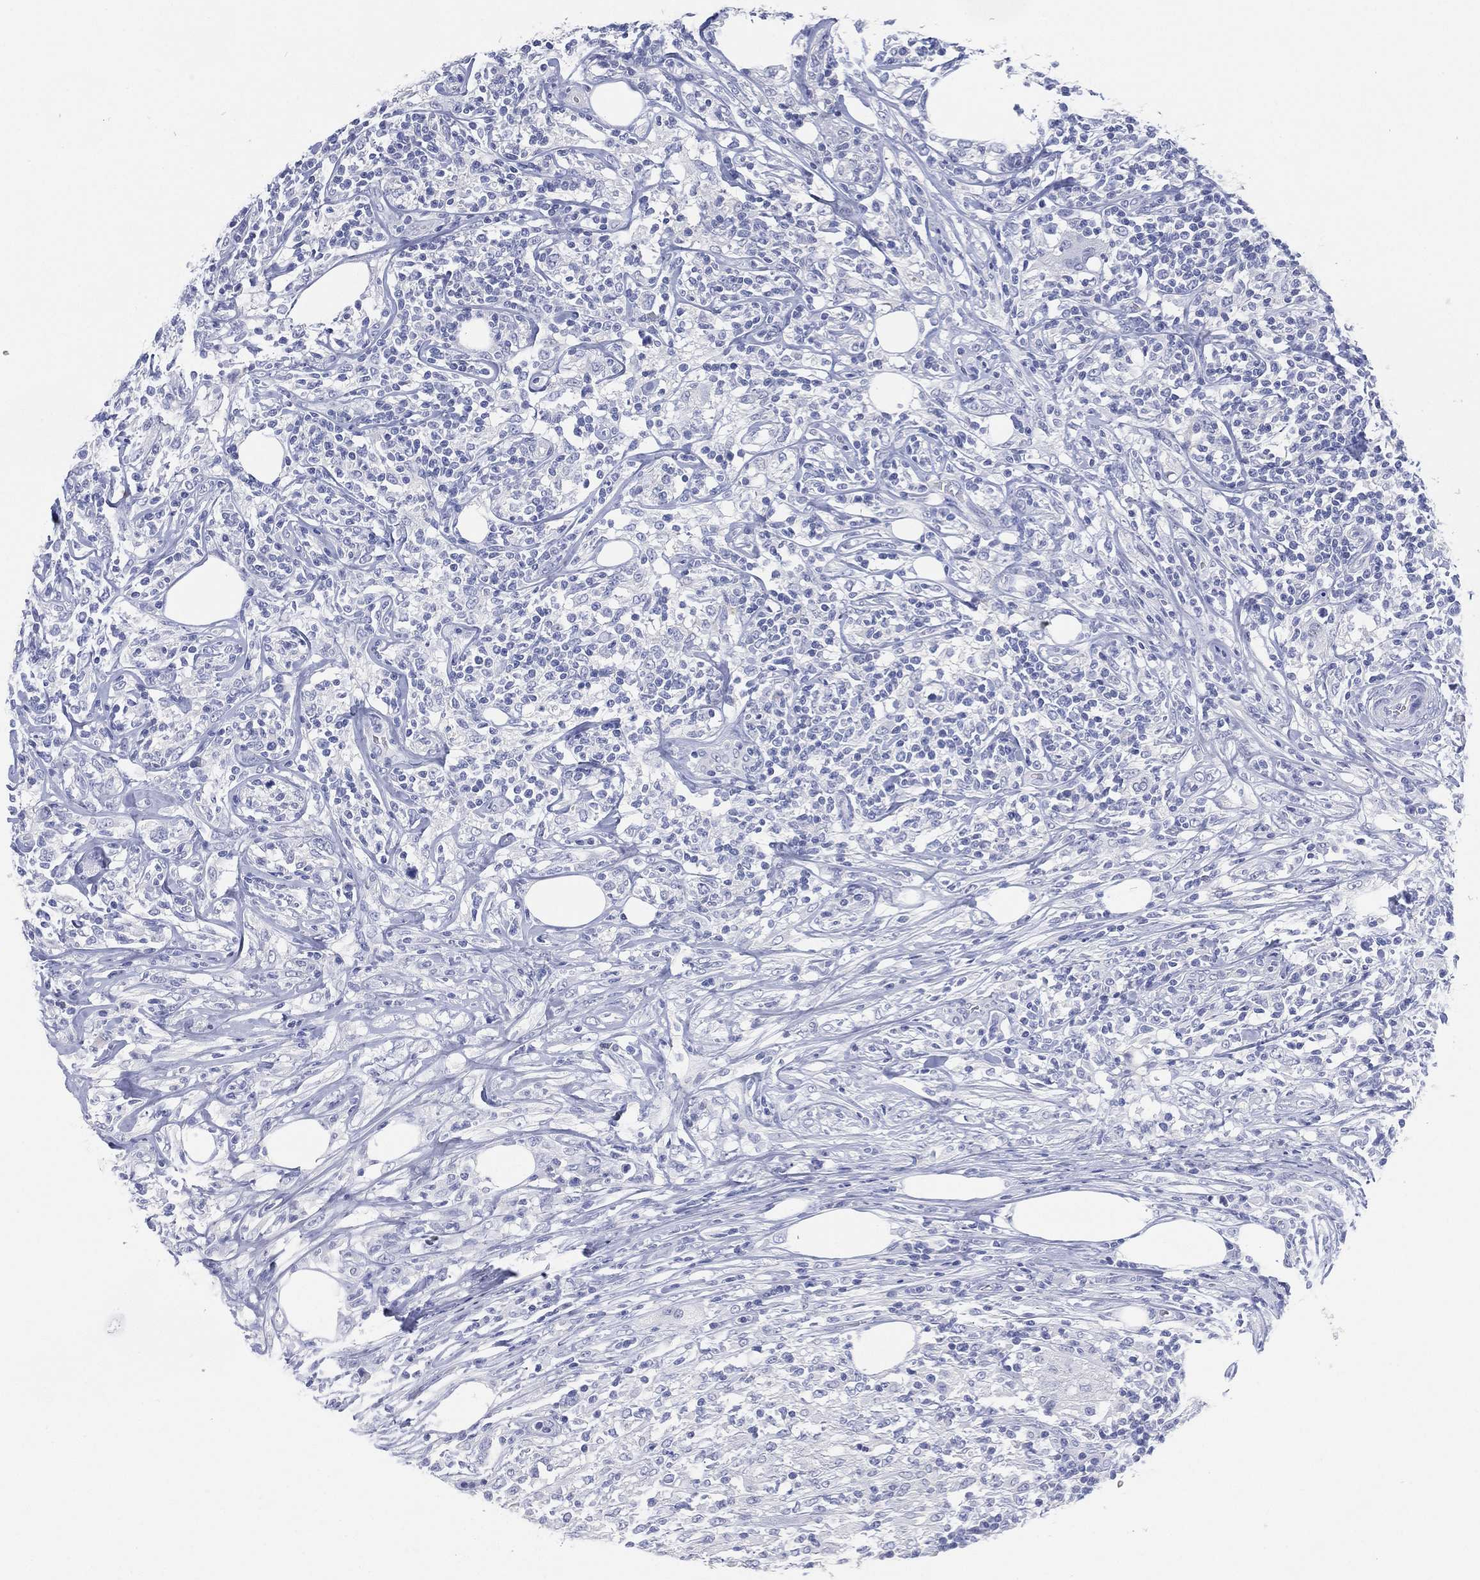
{"staining": {"intensity": "negative", "quantity": "none", "location": "none"}, "tissue": "lymphoma", "cell_type": "Tumor cells", "image_type": "cancer", "snomed": [{"axis": "morphology", "description": "Malignant lymphoma, non-Hodgkin's type, High grade"}, {"axis": "topography", "description": "Lymph node"}], "caption": "Immunohistochemical staining of human malignant lymphoma, non-Hodgkin's type (high-grade) displays no significant staining in tumor cells. (DAB (3,3'-diaminobenzidine) immunohistochemistry (IHC), high magnification).", "gene": "FMO1", "patient": {"sex": "female", "age": 84}}